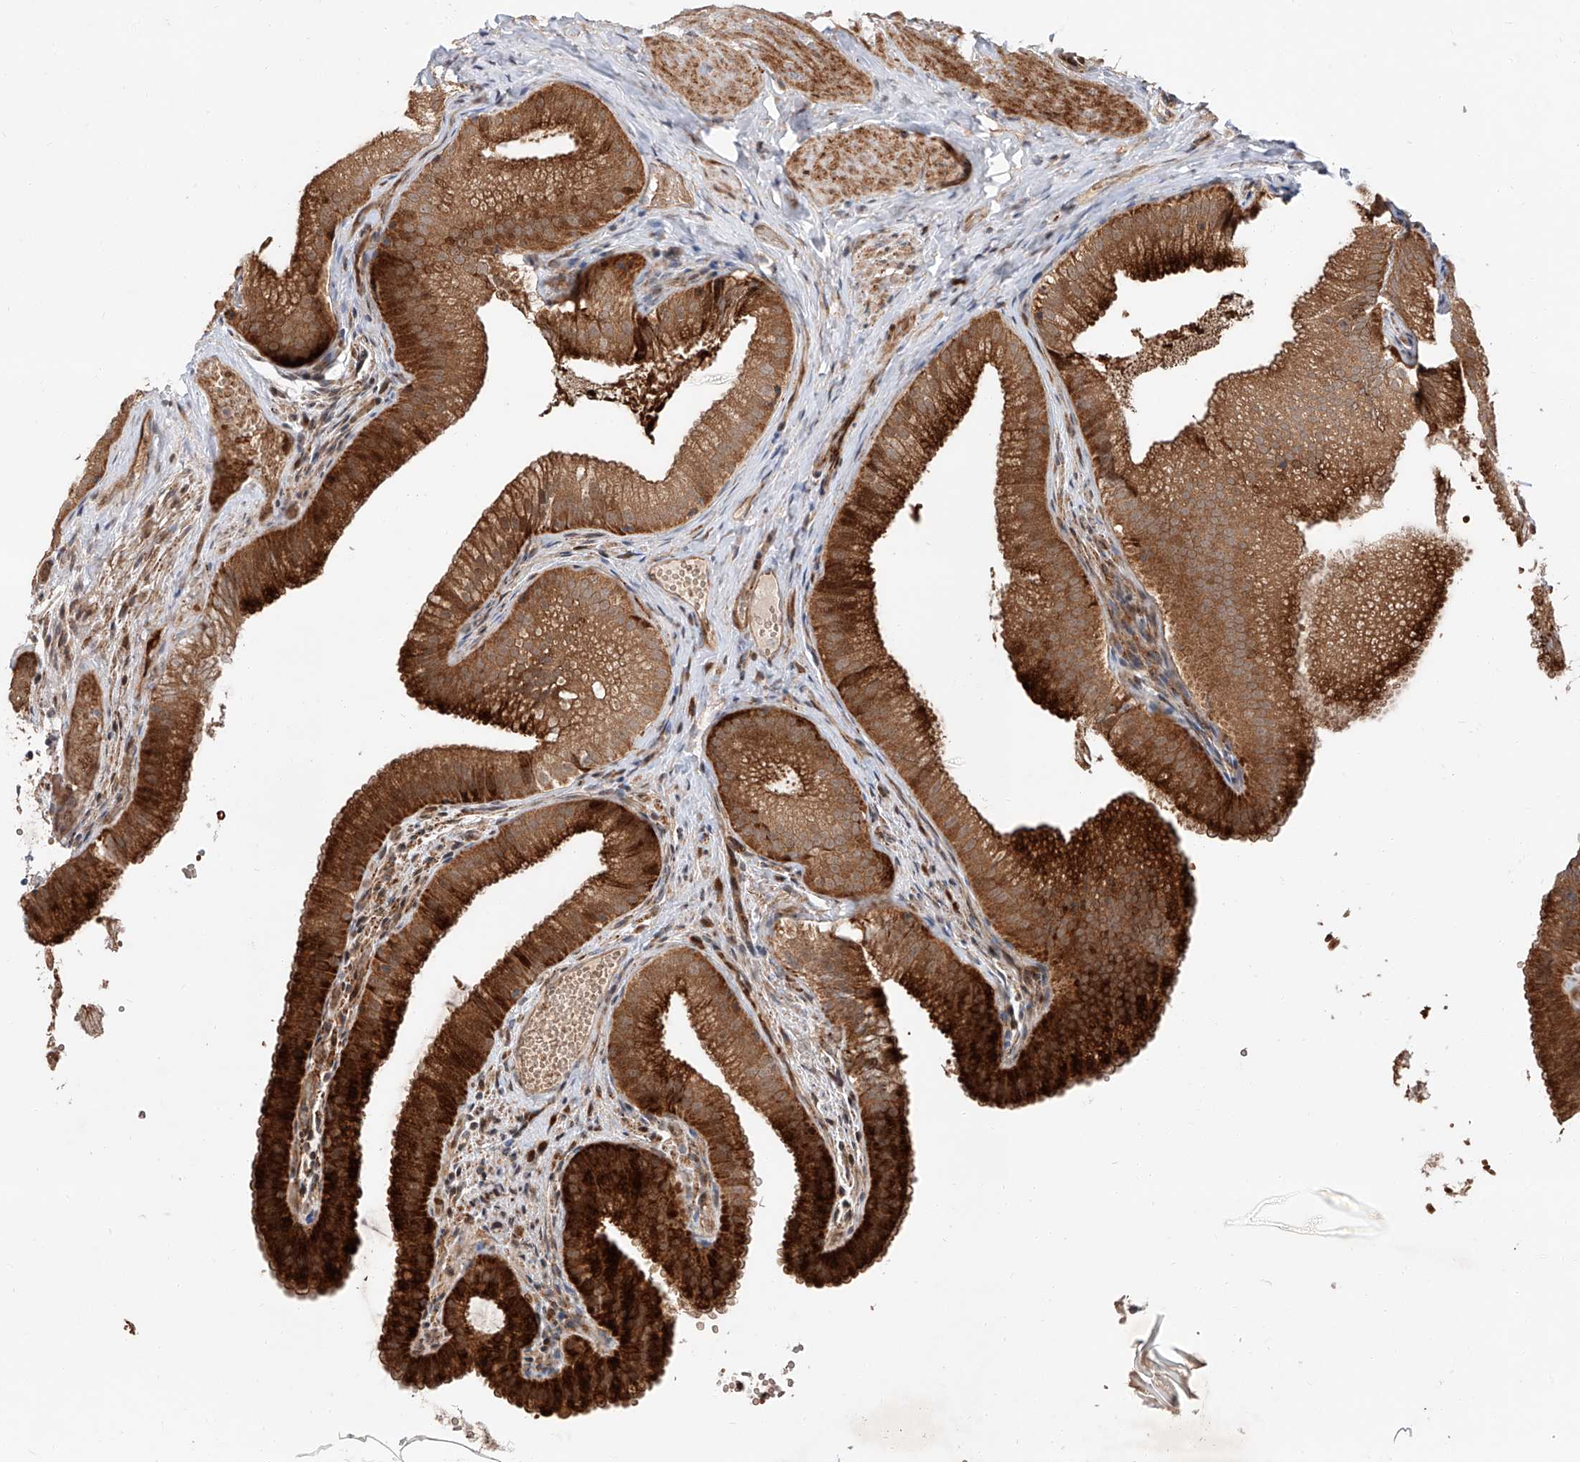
{"staining": {"intensity": "strong", "quantity": ">75%", "location": "cytoplasmic/membranous"}, "tissue": "gallbladder", "cell_type": "Glandular cells", "image_type": "normal", "snomed": [{"axis": "morphology", "description": "Normal tissue, NOS"}, {"axis": "topography", "description": "Gallbladder"}], "caption": "This histopathology image exhibits immunohistochemistry (IHC) staining of normal gallbladder, with high strong cytoplasmic/membranous staining in approximately >75% of glandular cells.", "gene": "USF3", "patient": {"sex": "female", "age": 30}}